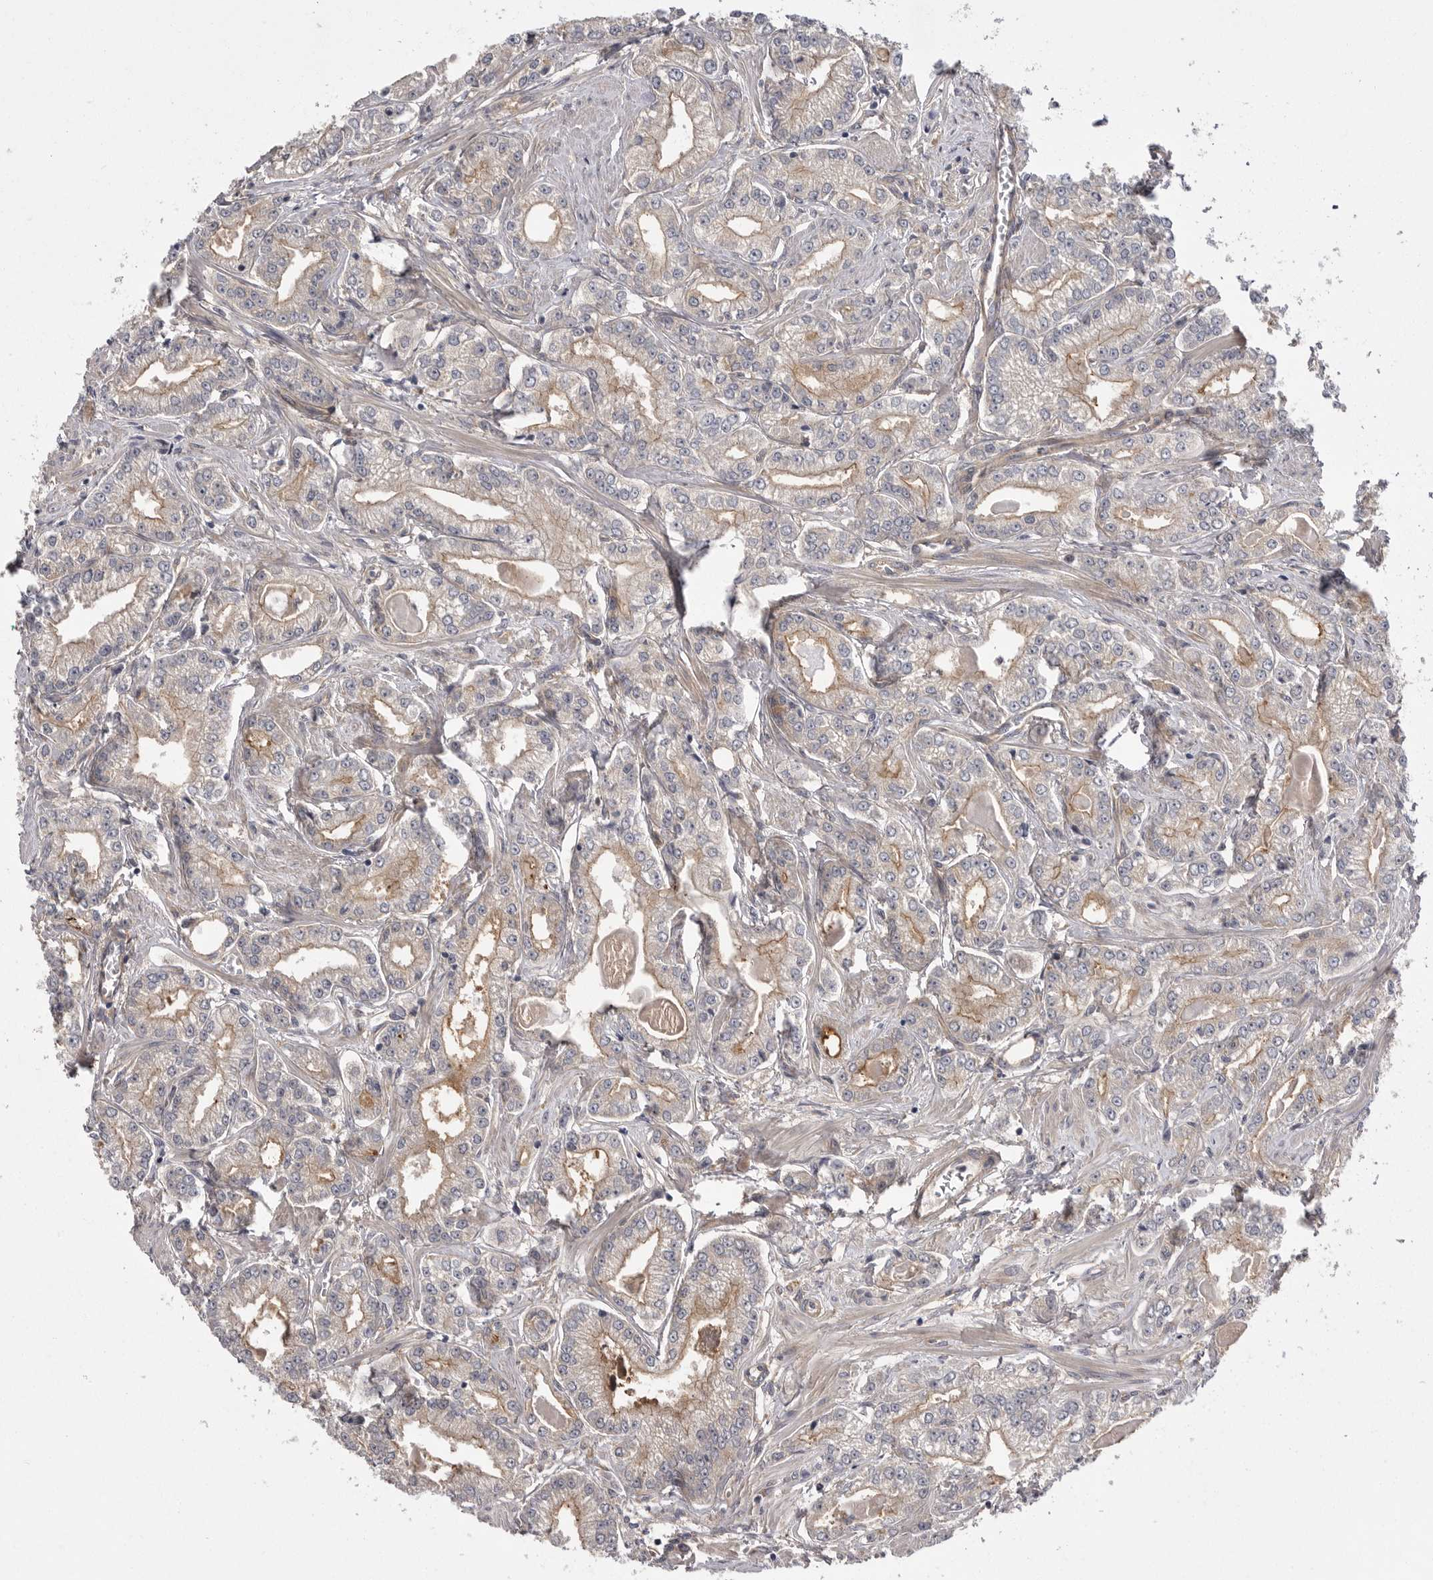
{"staining": {"intensity": "weak", "quantity": "25%-75%", "location": "cytoplasmic/membranous"}, "tissue": "prostate cancer", "cell_type": "Tumor cells", "image_type": "cancer", "snomed": [{"axis": "morphology", "description": "Adenocarcinoma, Low grade"}, {"axis": "topography", "description": "Prostate"}], "caption": "The micrograph reveals staining of prostate cancer, revealing weak cytoplasmic/membranous protein expression (brown color) within tumor cells. The staining was performed using DAB to visualize the protein expression in brown, while the nuclei were stained in blue with hematoxylin (Magnification: 20x).", "gene": "OSBPL9", "patient": {"sex": "male", "age": 62}}